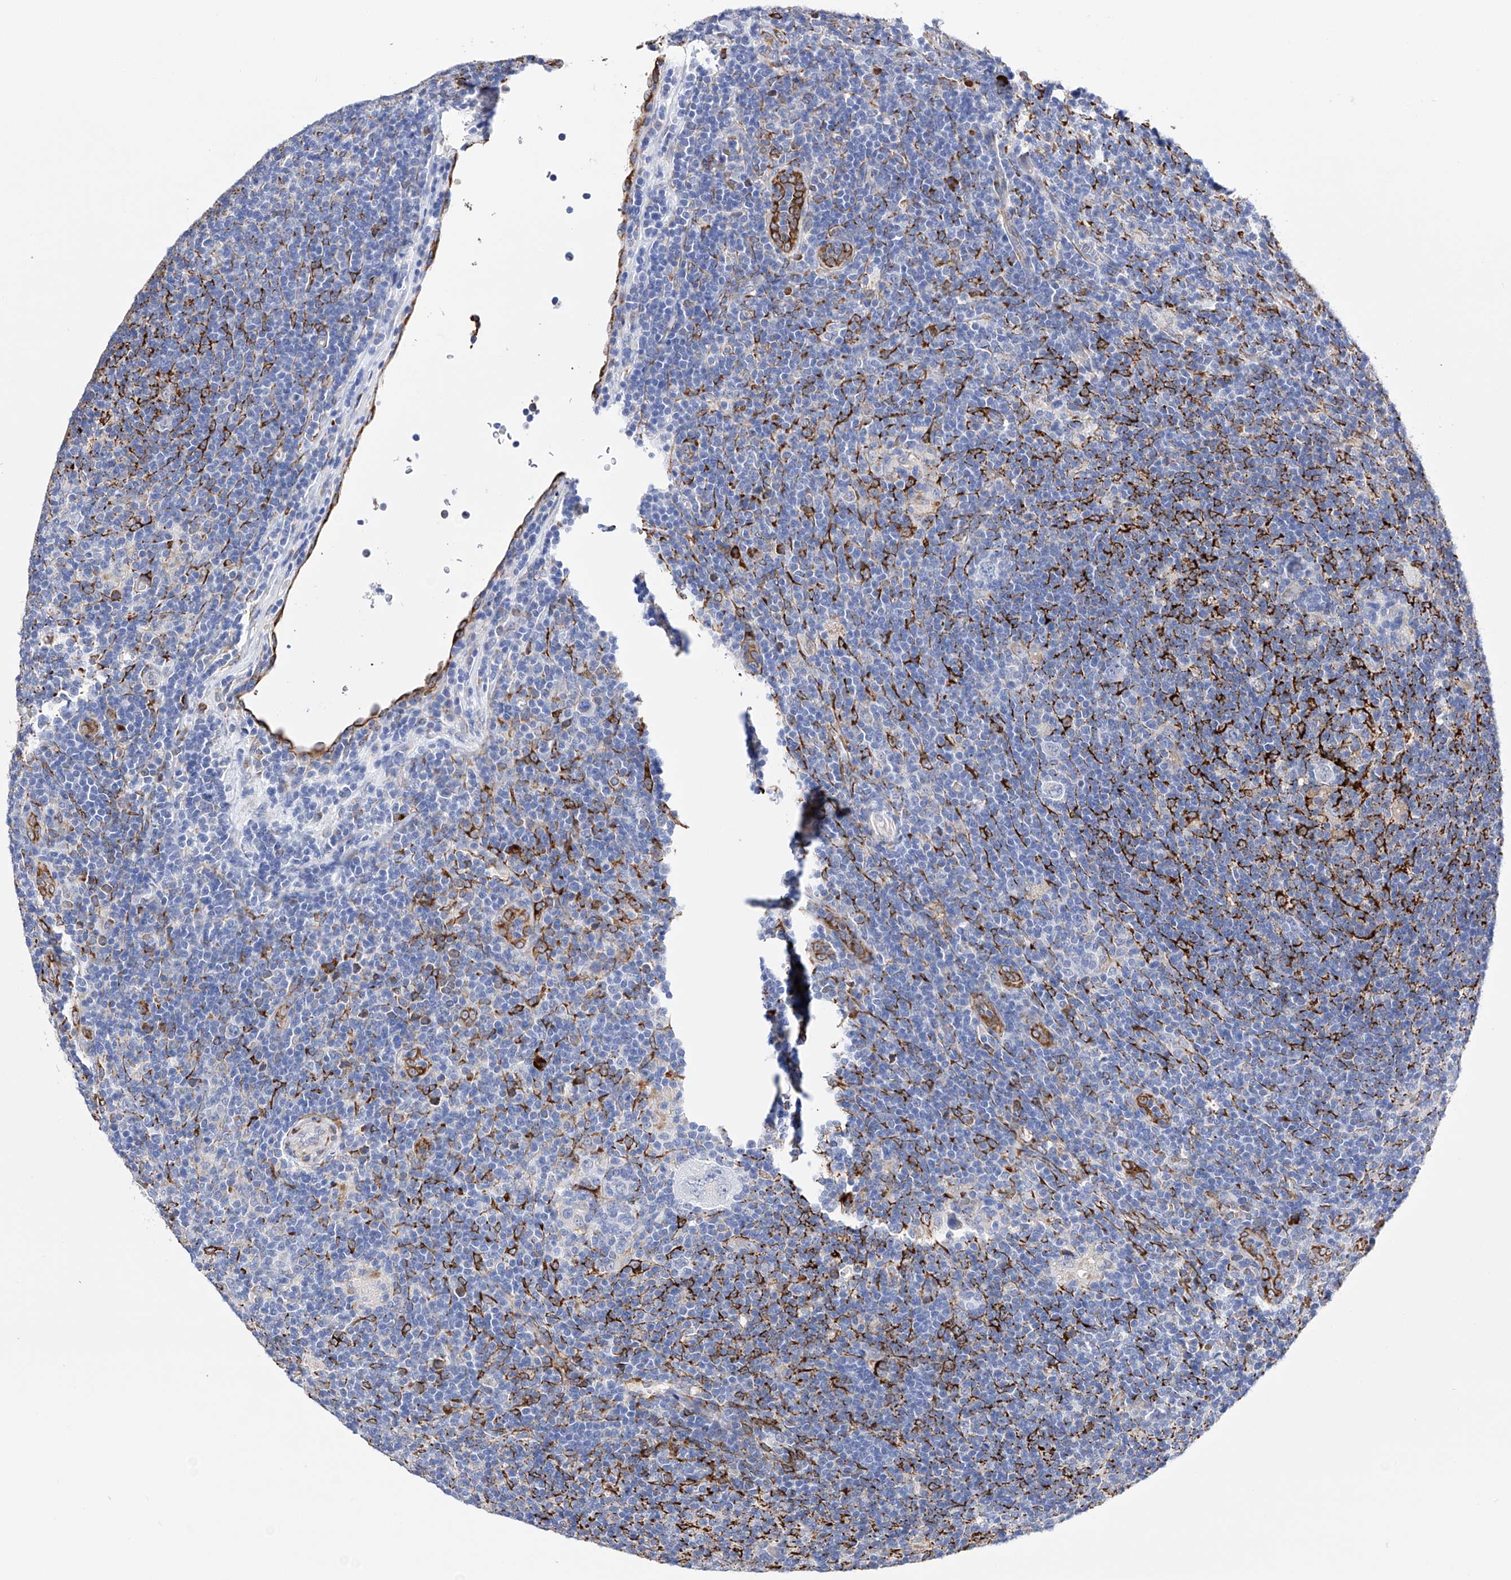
{"staining": {"intensity": "negative", "quantity": "none", "location": "none"}, "tissue": "lymphoma", "cell_type": "Tumor cells", "image_type": "cancer", "snomed": [{"axis": "morphology", "description": "Hodgkin's disease, NOS"}, {"axis": "topography", "description": "Lymph node"}], "caption": "Immunohistochemistry image of human lymphoma stained for a protein (brown), which reveals no staining in tumor cells. The staining was performed using DAB (3,3'-diaminobenzidine) to visualize the protein expression in brown, while the nuclei were stained in blue with hematoxylin (Magnification: 20x).", "gene": "PDIA5", "patient": {"sex": "female", "age": 57}}